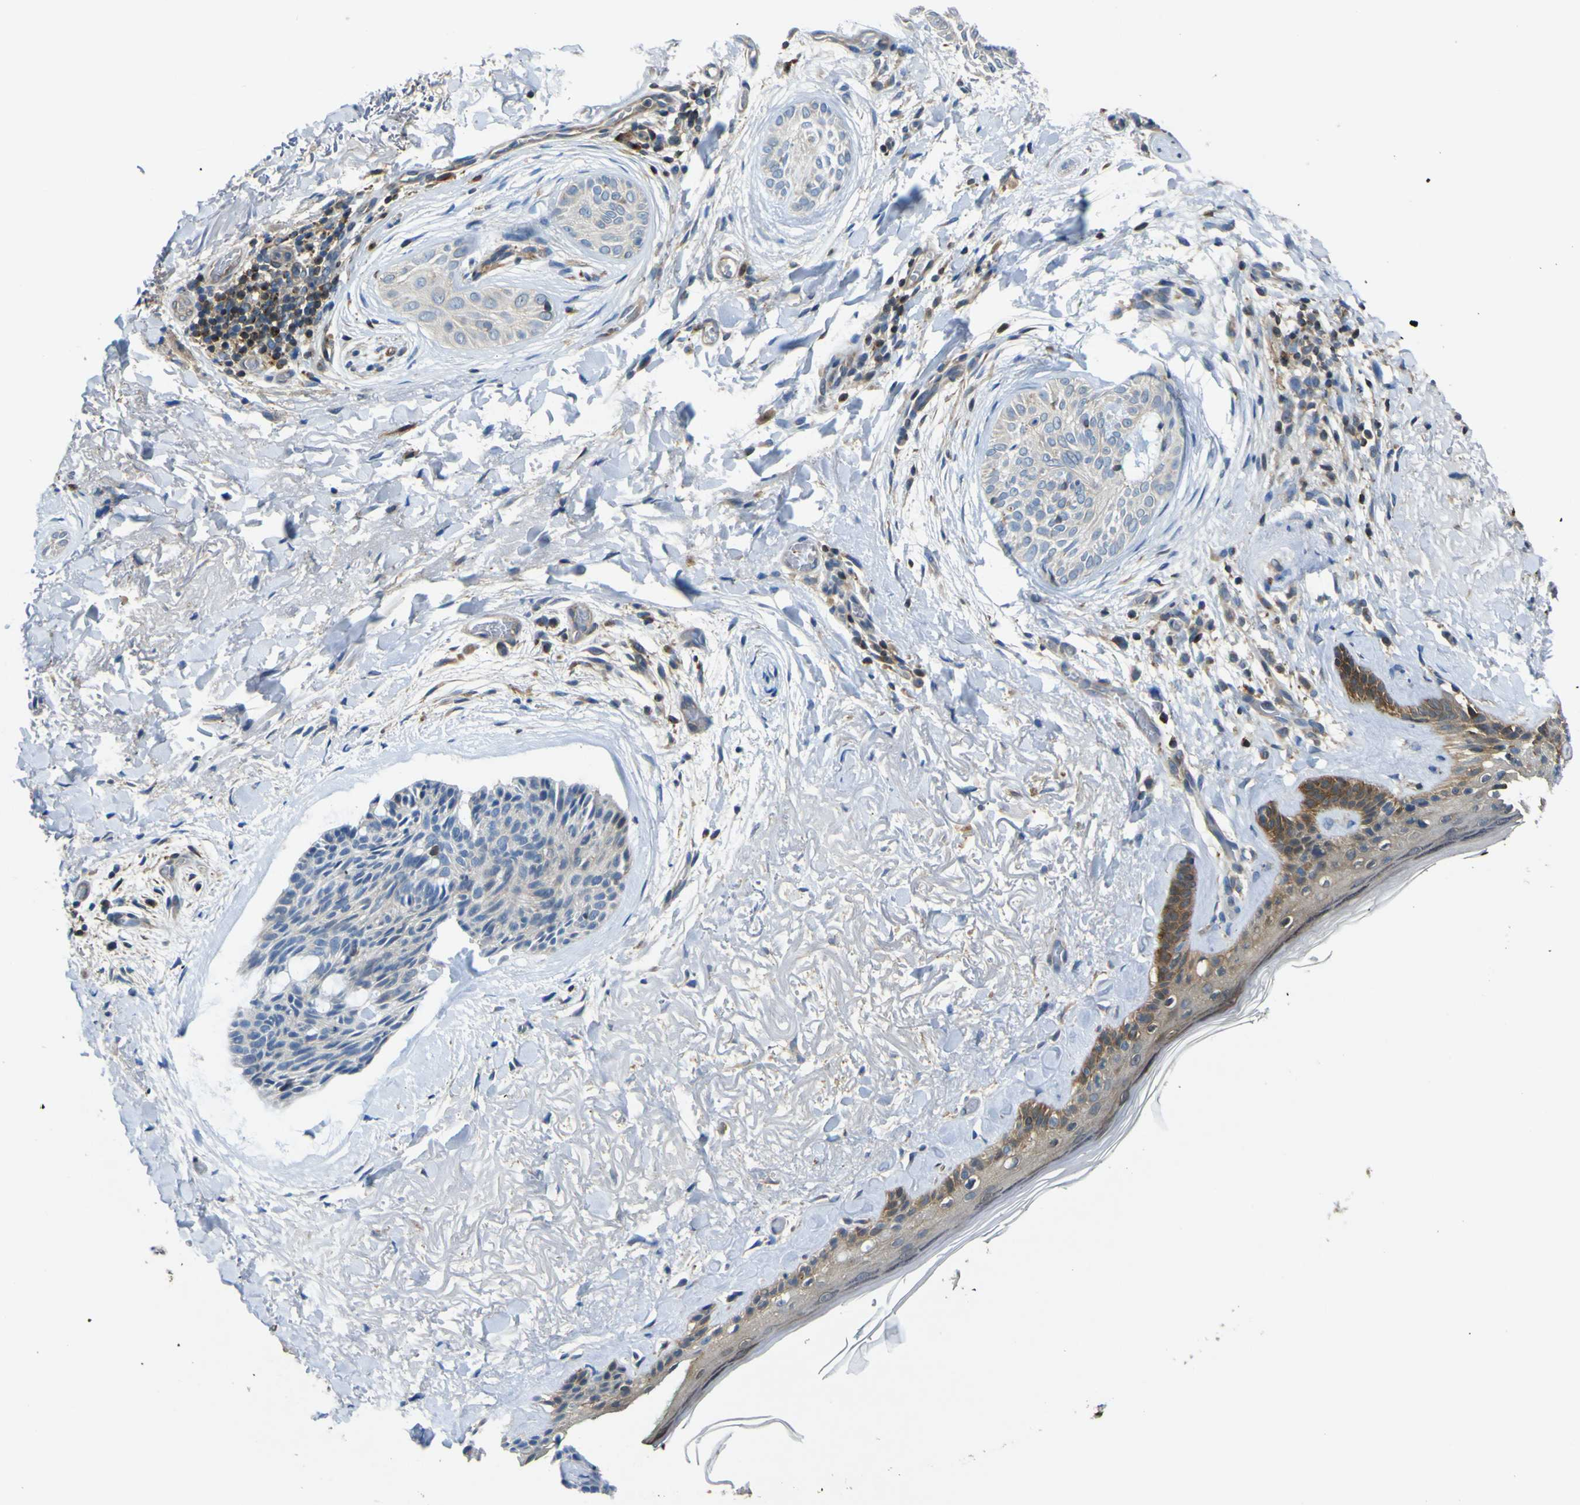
{"staining": {"intensity": "weak", "quantity": ">75%", "location": "cytoplasmic/membranous"}, "tissue": "skin cancer", "cell_type": "Tumor cells", "image_type": "cancer", "snomed": [{"axis": "morphology", "description": "Normal tissue, NOS"}, {"axis": "morphology", "description": "Basal cell carcinoma"}, {"axis": "topography", "description": "Skin"}], "caption": "Skin basal cell carcinoma tissue shows weak cytoplasmic/membranous staining in about >75% of tumor cells", "gene": "EML2", "patient": {"sex": "female", "age": 71}}